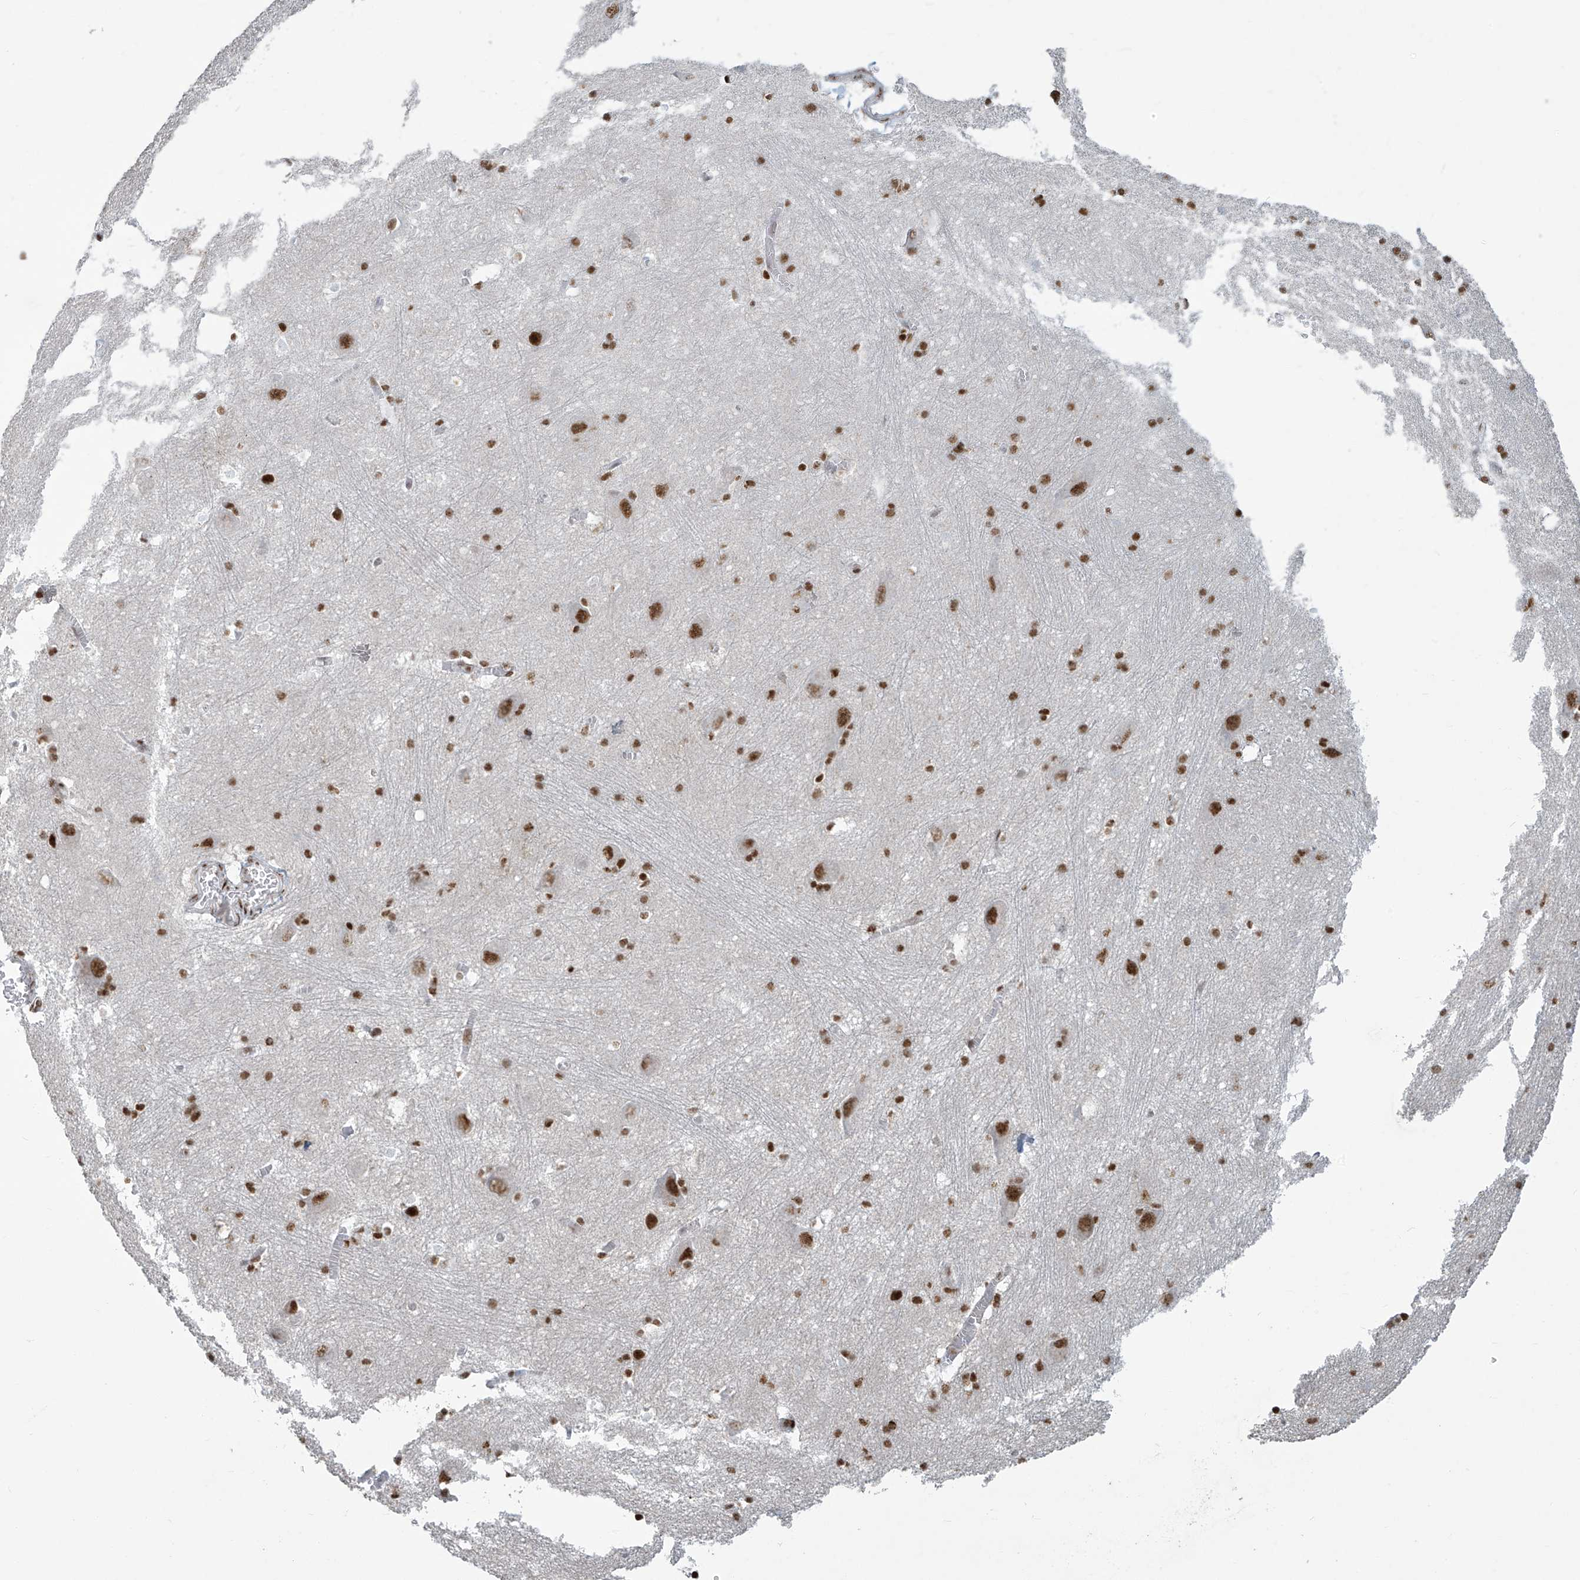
{"staining": {"intensity": "moderate", "quantity": "25%-75%", "location": "nuclear"}, "tissue": "caudate", "cell_type": "Glial cells", "image_type": "normal", "snomed": [{"axis": "morphology", "description": "Normal tissue, NOS"}, {"axis": "topography", "description": "Lateral ventricle wall"}], "caption": "A histopathology image showing moderate nuclear expression in about 25%-75% of glial cells in benign caudate, as visualized by brown immunohistochemical staining.", "gene": "MS4A6A", "patient": {"sex": "male", "age": 37}}